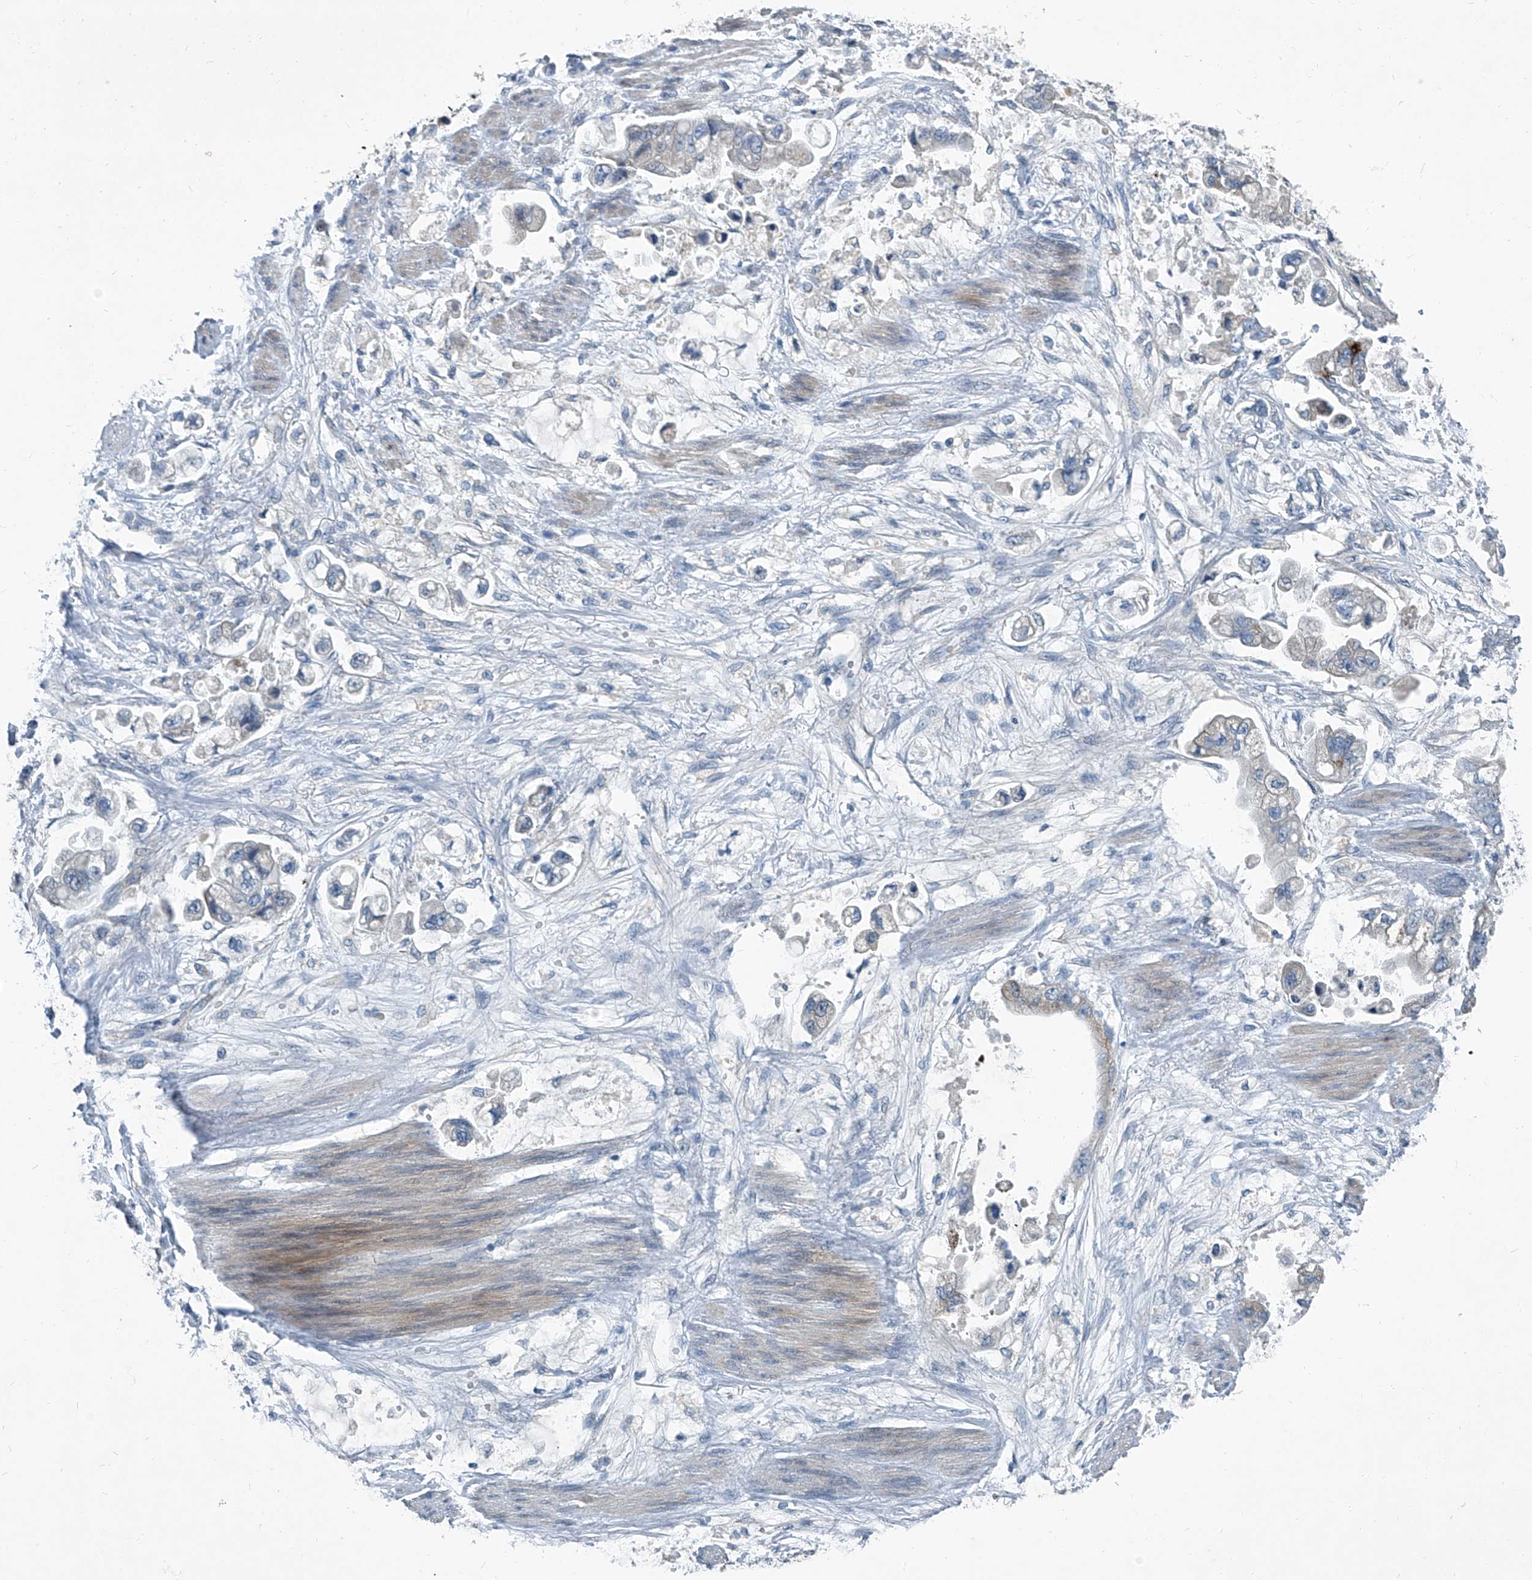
{"staining": {"intensity": "negative", "quantity": "none", "location": "none"}, "tissue": "stomach cancer", "cell_type": "Tumor cells", "image_type": "cancer", "snomed": [{"axis": "morphology", "description": "Adenocarcinoma, NOS"}, {"axis": "topography", "description": "Stomach"}], "caption": "Photomicrograph shows no protein expression in tumor cells of stomach cancer tissue.", "gene": "SLC26A11", "patient": {"sex": "male", "age": 62}}